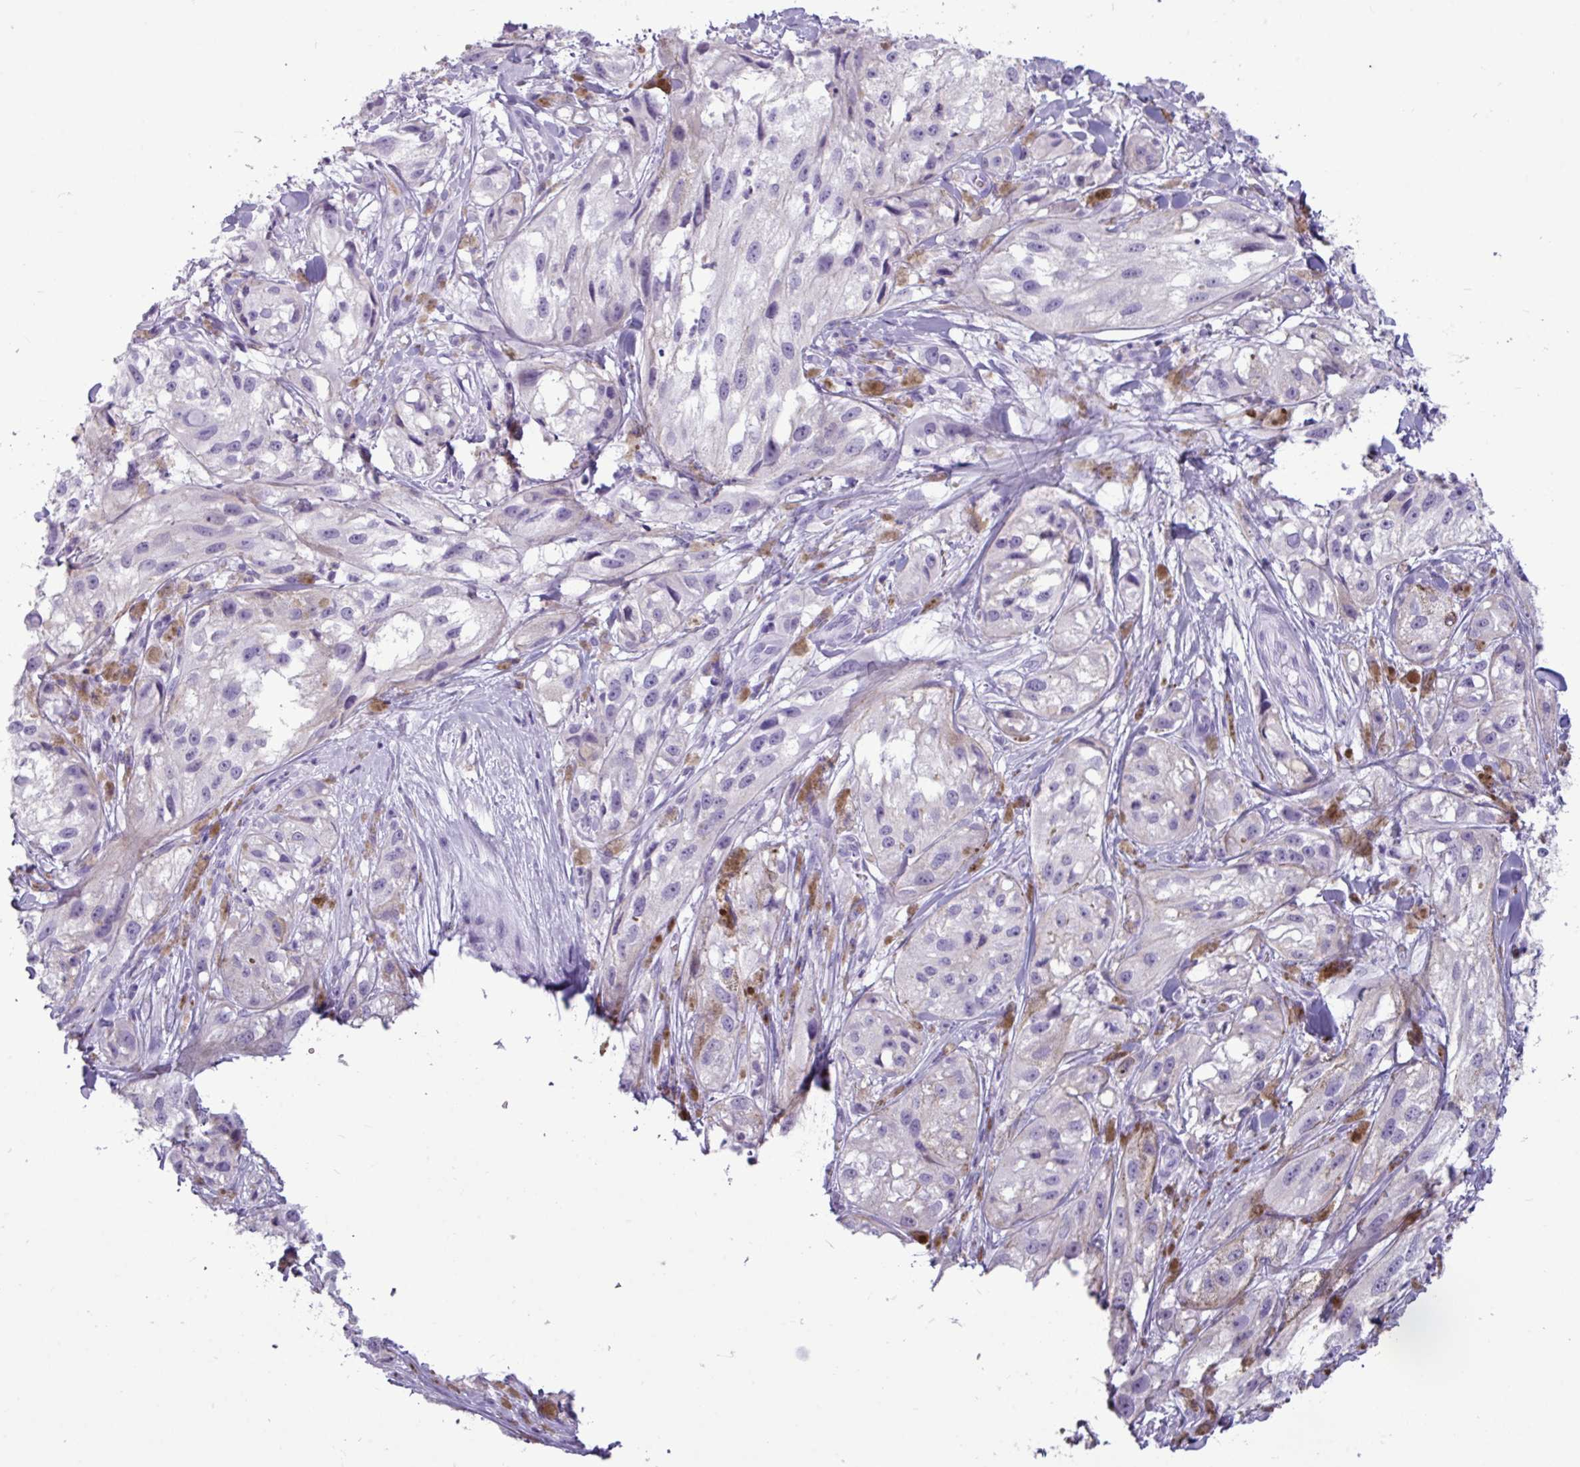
{"staining": {"intensity": "negative", "quantity": "none", "location": "none"}, "tissue": "melanoma", "cell_type": "Tumor cells", "image_type": "cancer", "snomed": [{"axis": "morphology", "description": "Malignant melanoma, NOS"}, {"axis": "topography", "description": "Skin"}], "caption": "A photomicrograph of melanoma stained for a protein shows no brown staining in tumor cells.", "gene": "AMY1B", "patient": {"sex": "male", "age": 88}}